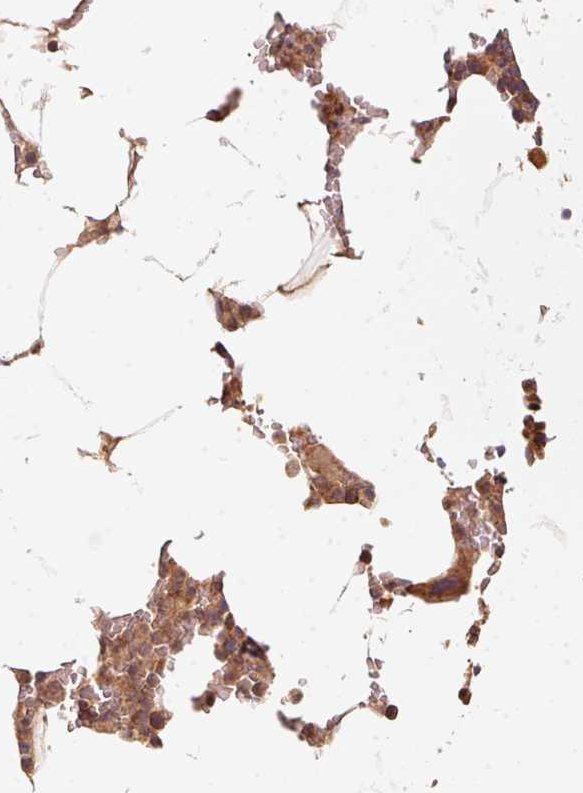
{"staining": {"intensity": "moderate", "quantity": ">75%", "location": "cytoplasmic/membranous"}, "tissue": "bone marrow", "cell_type": "Hematopoietic cells", "image_type": "normal", "snomed": [{"axis": "morphology", "description": "Normal tissue, NOS"}, {"axis": "topography", "description": "Bone marrow"}], "caption": "IHC of benign bone marrow shows medium levels of moderate cytoplasmic/membranous staining in approximately >75% of hematopoietic cells.", "gene": "RRAS2", "patient": {"sex": "male", "age": 70}}